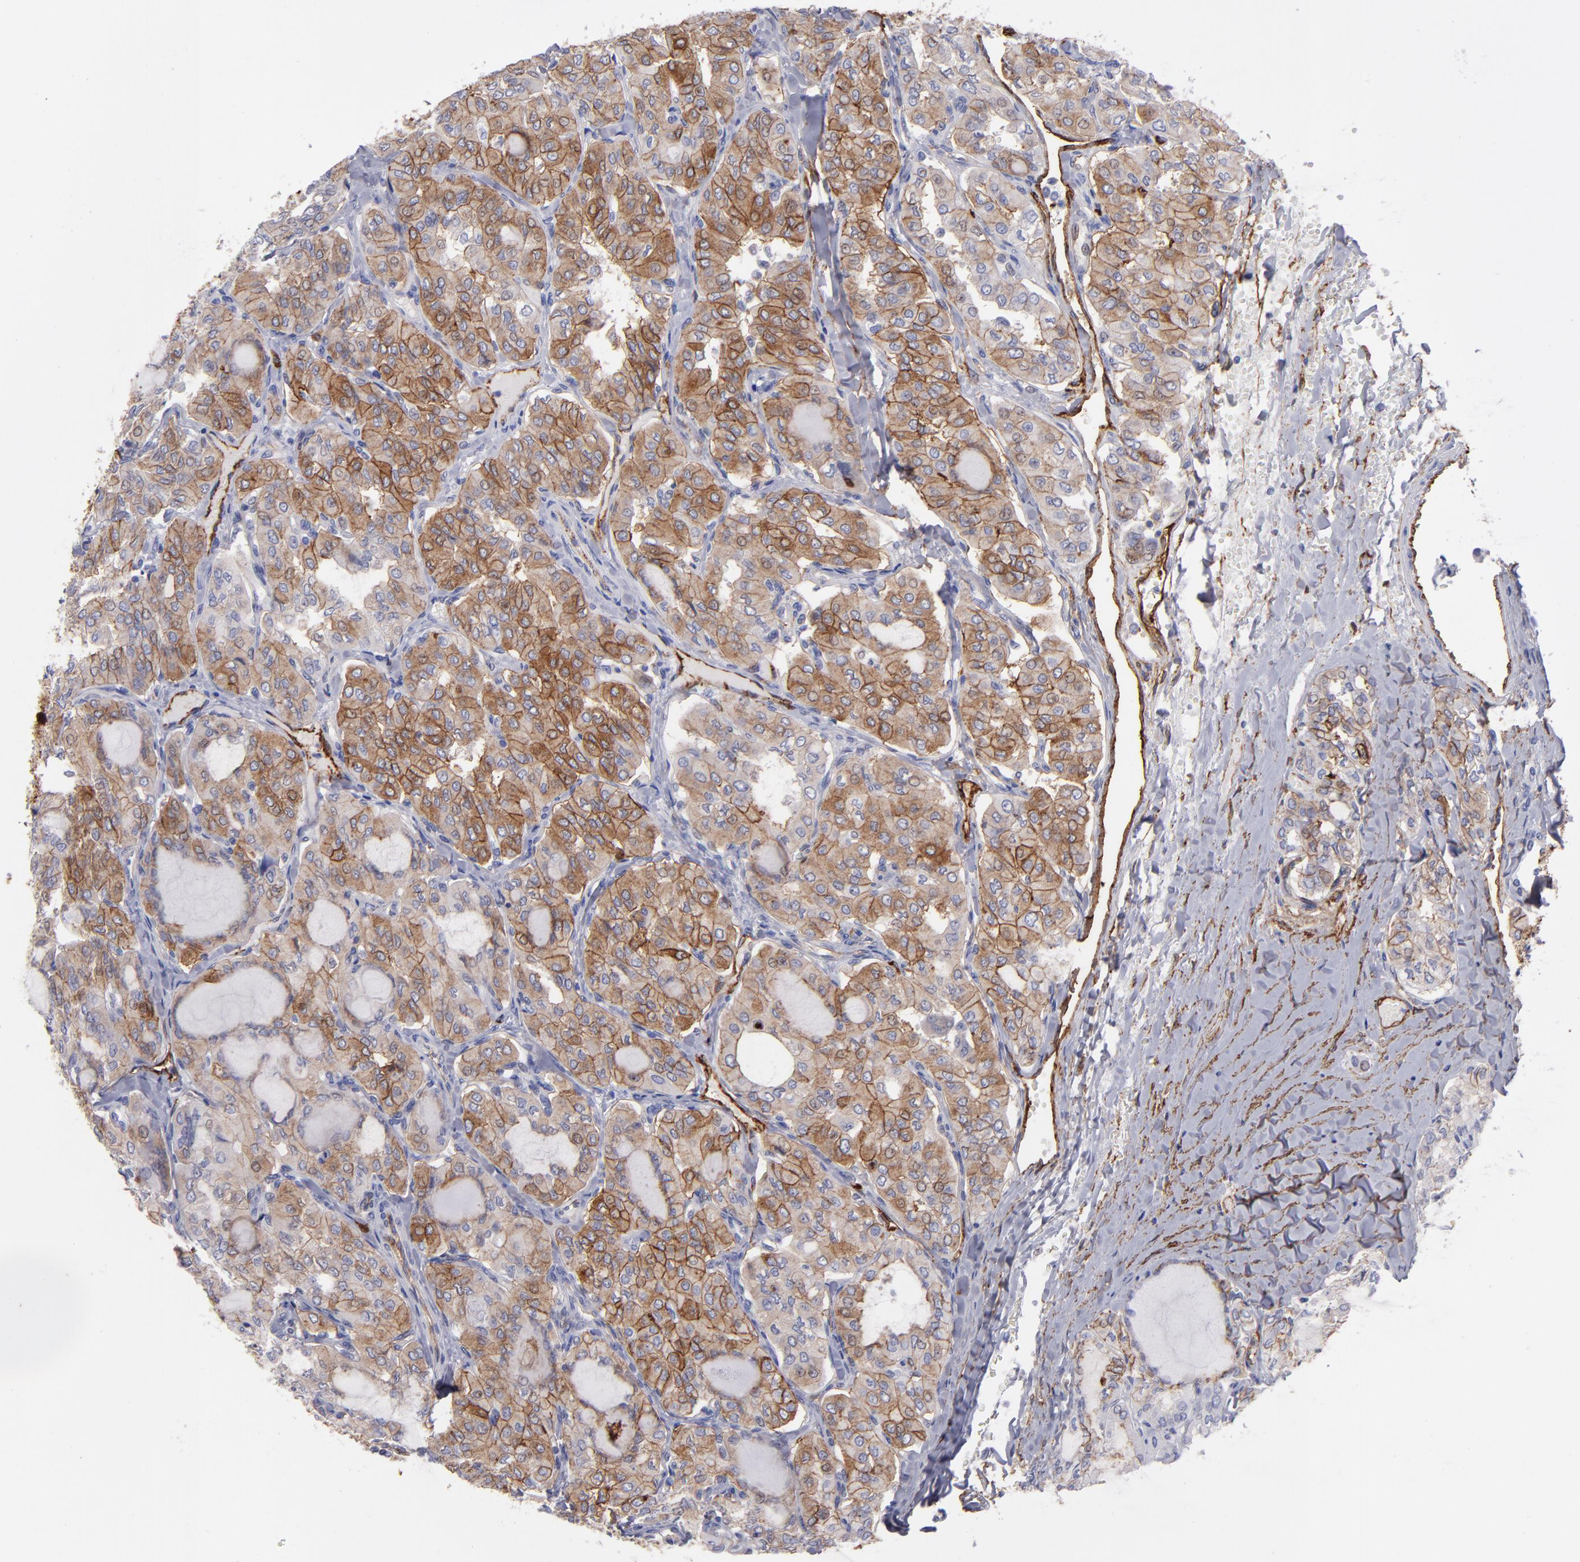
{"staining": {"intensity": "moderate", "quantity": ">75%", "location": "cytoplasmic/membranous"}, "tissue": "thyroid cancer", "cell_type": "Tumor cells", "image_type": "cancer", "snomed": [{"axis": "morphology", "description": "Papillary adenocarcinoma, NOS"}, {"axis": "topography", "description": "Thyroid gland"}], "caption": "Immunohistochemical staining of papillary adenocarcinoma (thyroid) shows medium levels of moderate cytoplasmic/membranous protein staining in about >75% of tumor cells.", "gene": "AHNAK2", "patient": {"sex": "male", "age": 20}}